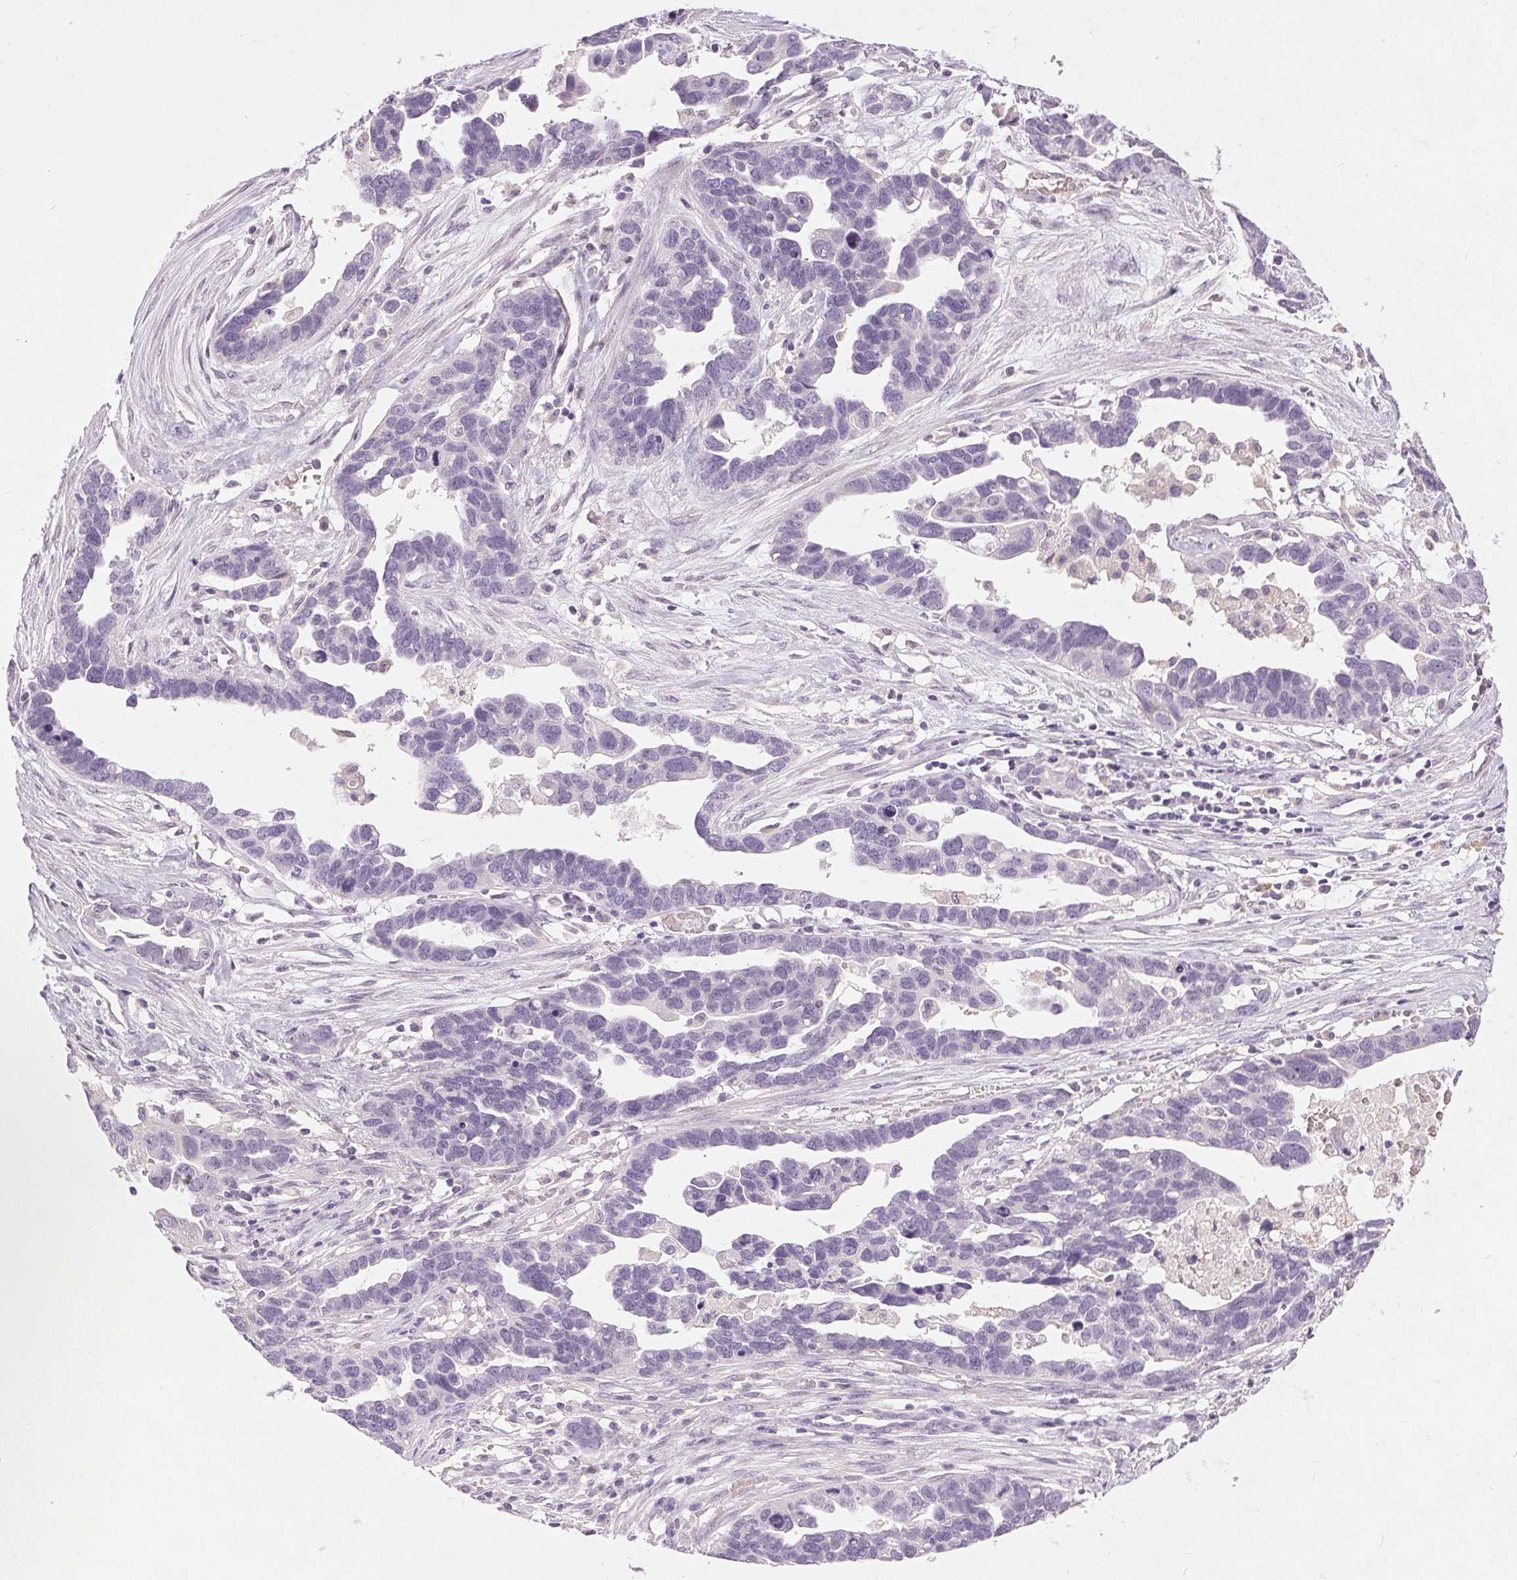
{"staining": {"intensity": "negative", "quantity": "none", "location": "none"}, "tissue": "ovarian cancer", "cell_type": "Tumor cells", "image_type": "cancer", "snomed": [{"axis": "morphology", "description": "Cystadenocarcinoma, serous, NOS"}, {"axis": "topography", "description": "Ovary"}], "caption": "There is no significant expression in tumor cells of ovarian serous cystadenocarcinoma.", "gene": "DSG3", "patient": {"sex": "female", "age": 54}}